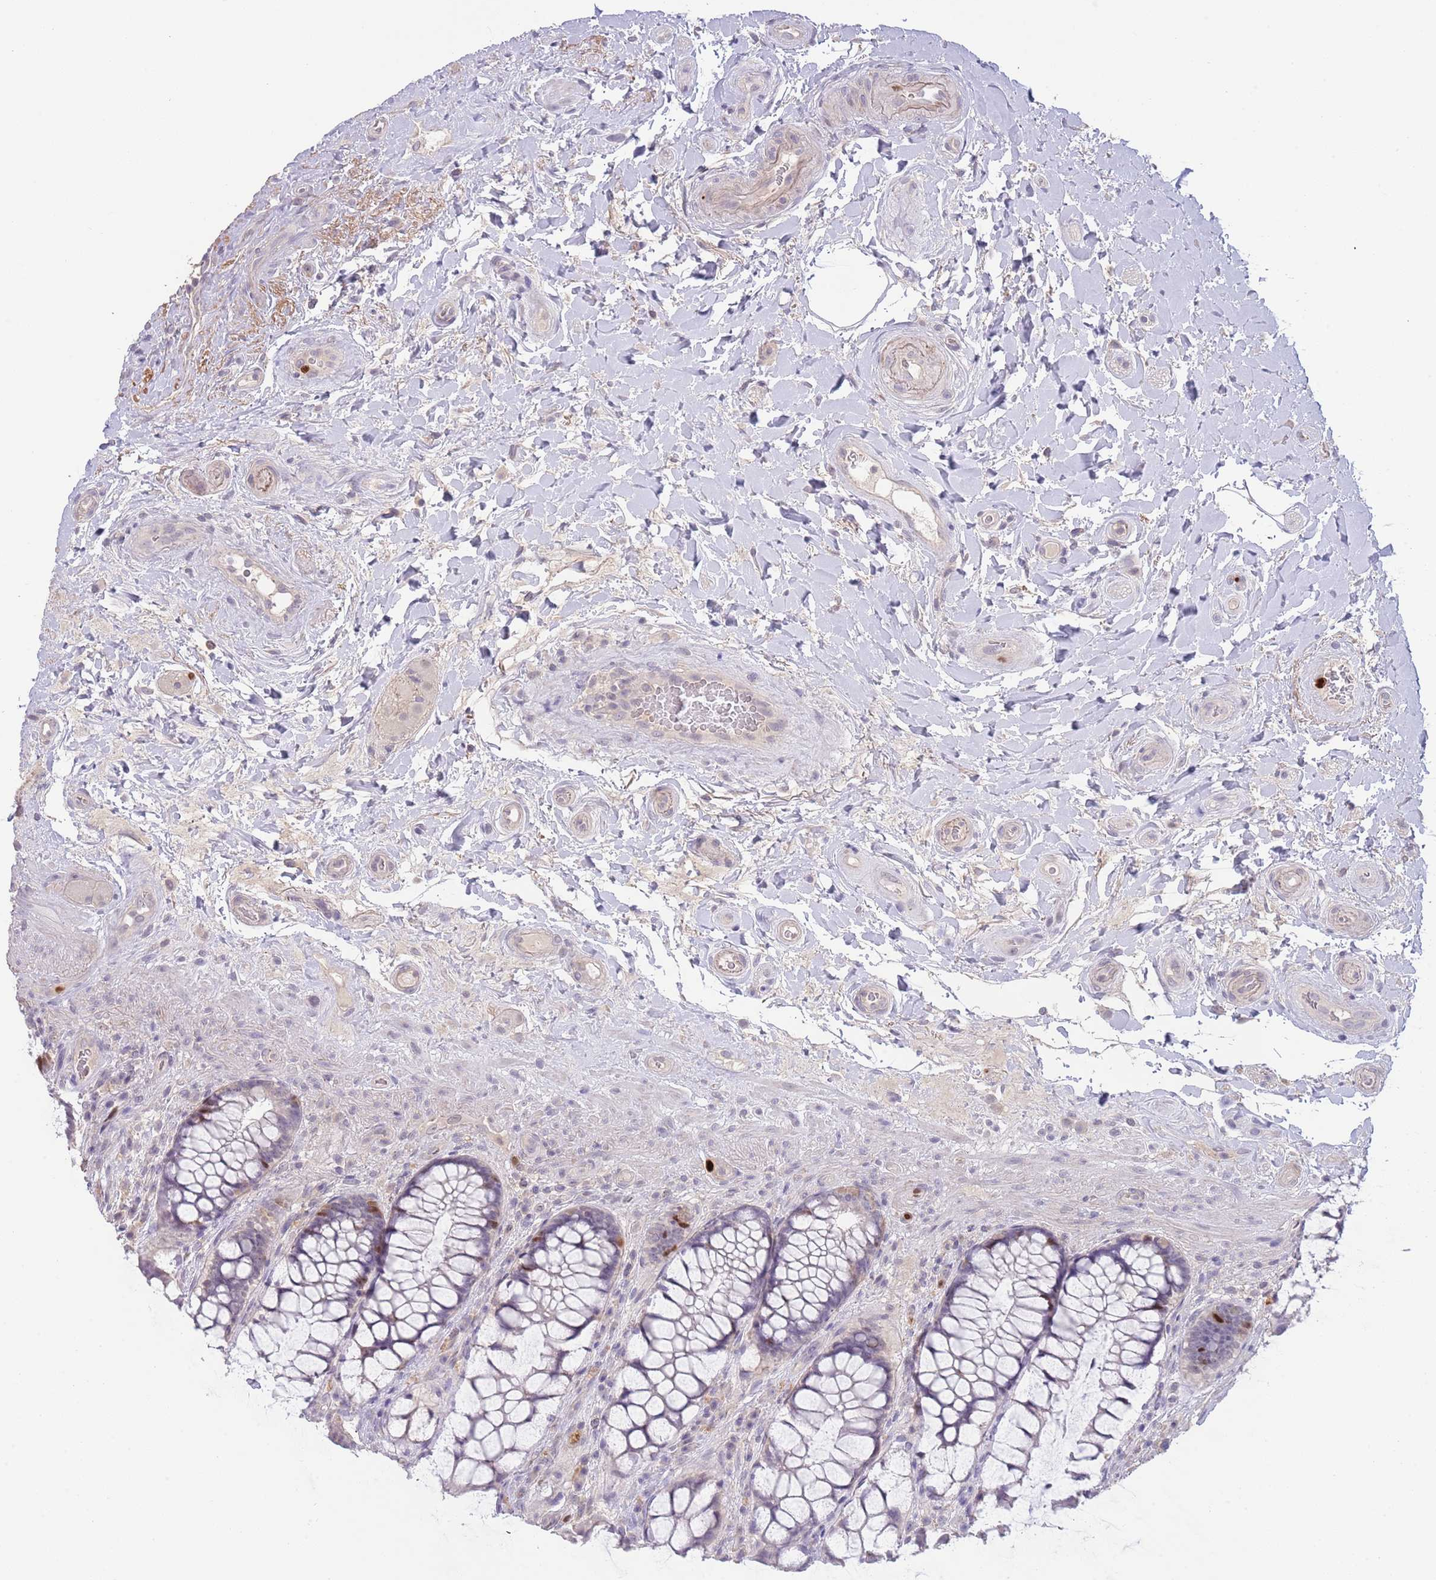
{"staining": {"intensity": "moderate", "quantity": "<25%", "location": "nuclear"}, "tissue": "rectum", "cell_type": "Glandular cells", "image_type": "normal", "snomed": [{"axis": "morphology", "description": "Normal tissue, NOS"}, {"axis": "topography", "description": "Rectum"}], "caption": "Human rectum stained for a protein (brown) exhibits moderate nuclear positive staining in about <25% of glandular cells.", "gene": "PIMREG", "patient": {"sex": "female", "age": 58}}